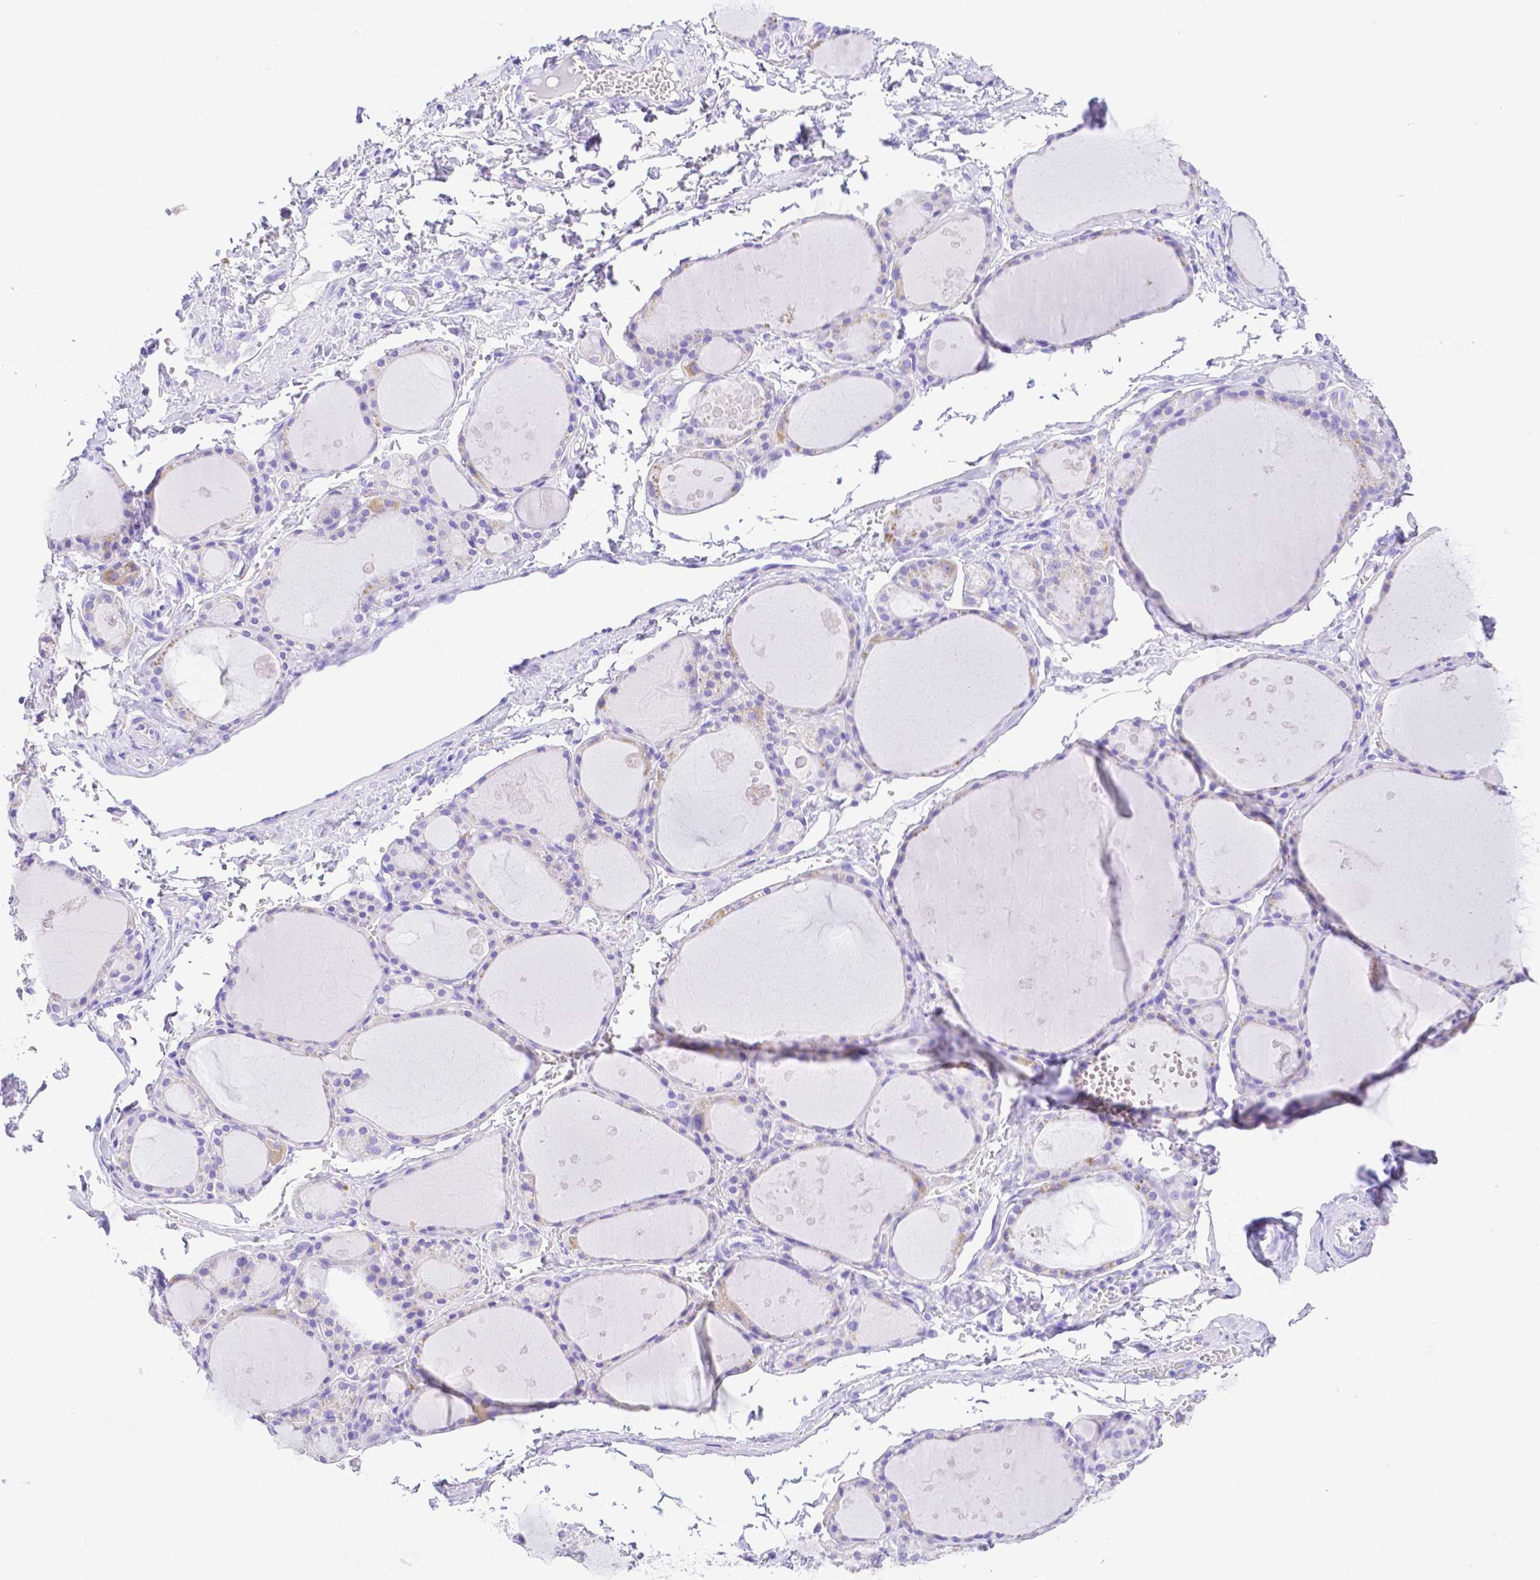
{"staining": {"intensity": "negative", "quantity": "none", "location": "none"}, "tissue": "thyroid gland", "cell_type": "Glandular cells", "image_type": "normal", "snomed": [{"axis": "morphology", "description": "Normal tissue, NOS"}, {"axis": "topography", "description": "Thyroid gland"}], "caption": "High magnification brightfield microscopy of normal thyroid gland stained with DAB (3,3'-diaminobenzidine) (brown) and counterstained with hematoxylin (blue): glandular cells show no significant positivity.", "gene": "SMR3A", "patient": {"sex": "male", "age": 68}}